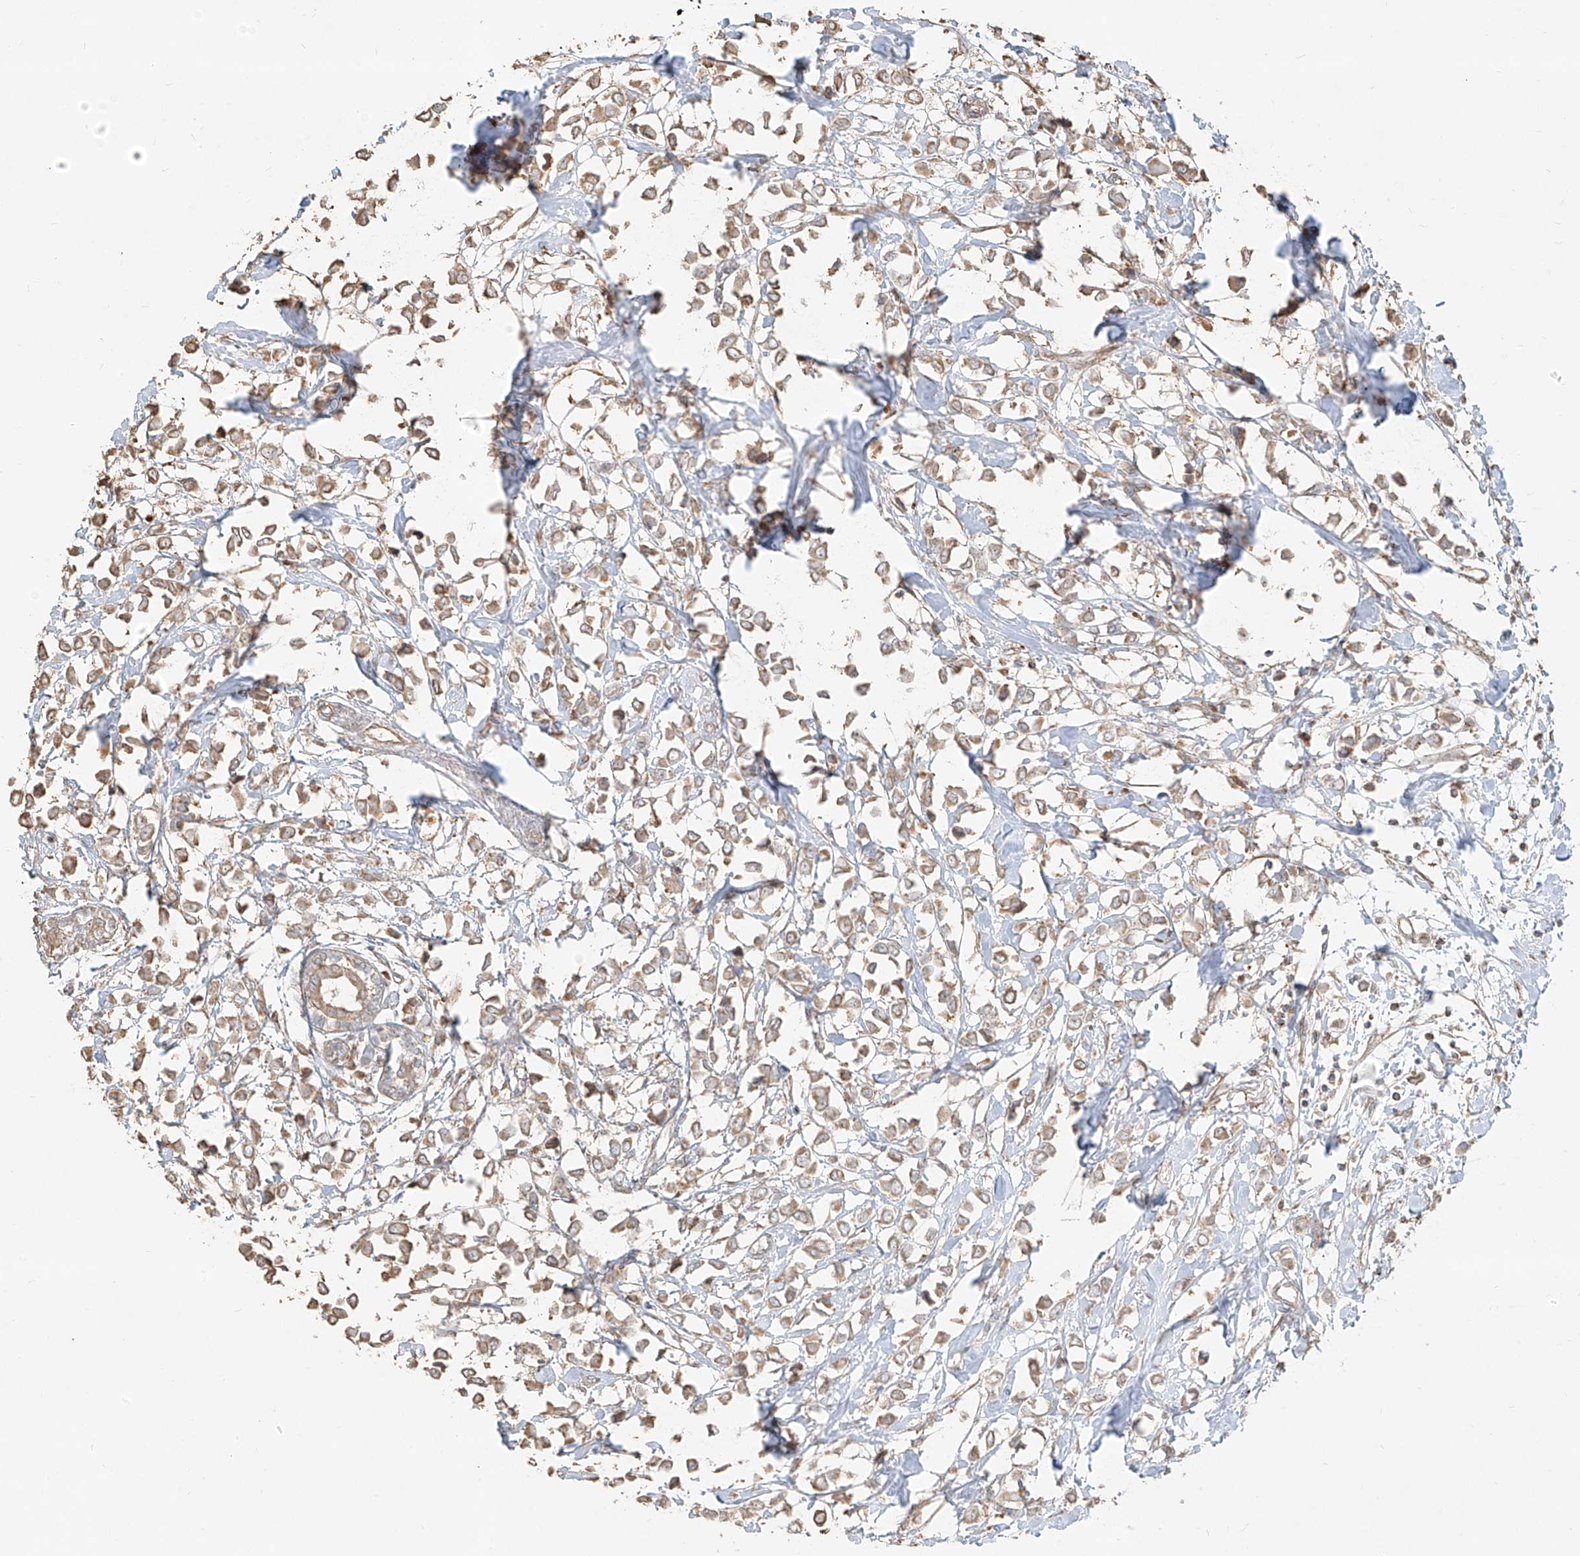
{"staining": {"intensity": "weak", "quantity": ">75%", "location": "cytoplasmic/membranous"}, "tissue": "breast cancer", "cell_type": "Tumor cells", "image_type": "cancer", "snomed": [{"axis": "morphology", "description": "Lobular carcinoma"}, {"axis": "topography", "description": "Breast"}], "caption": "Breast cancer stained for a protein (brown) shows weak cytoplasmic/membranous positive staining in about >75% of tumor cells.", "gene": "EFNB1", "patient": {"sex": "female", "age": 51}}